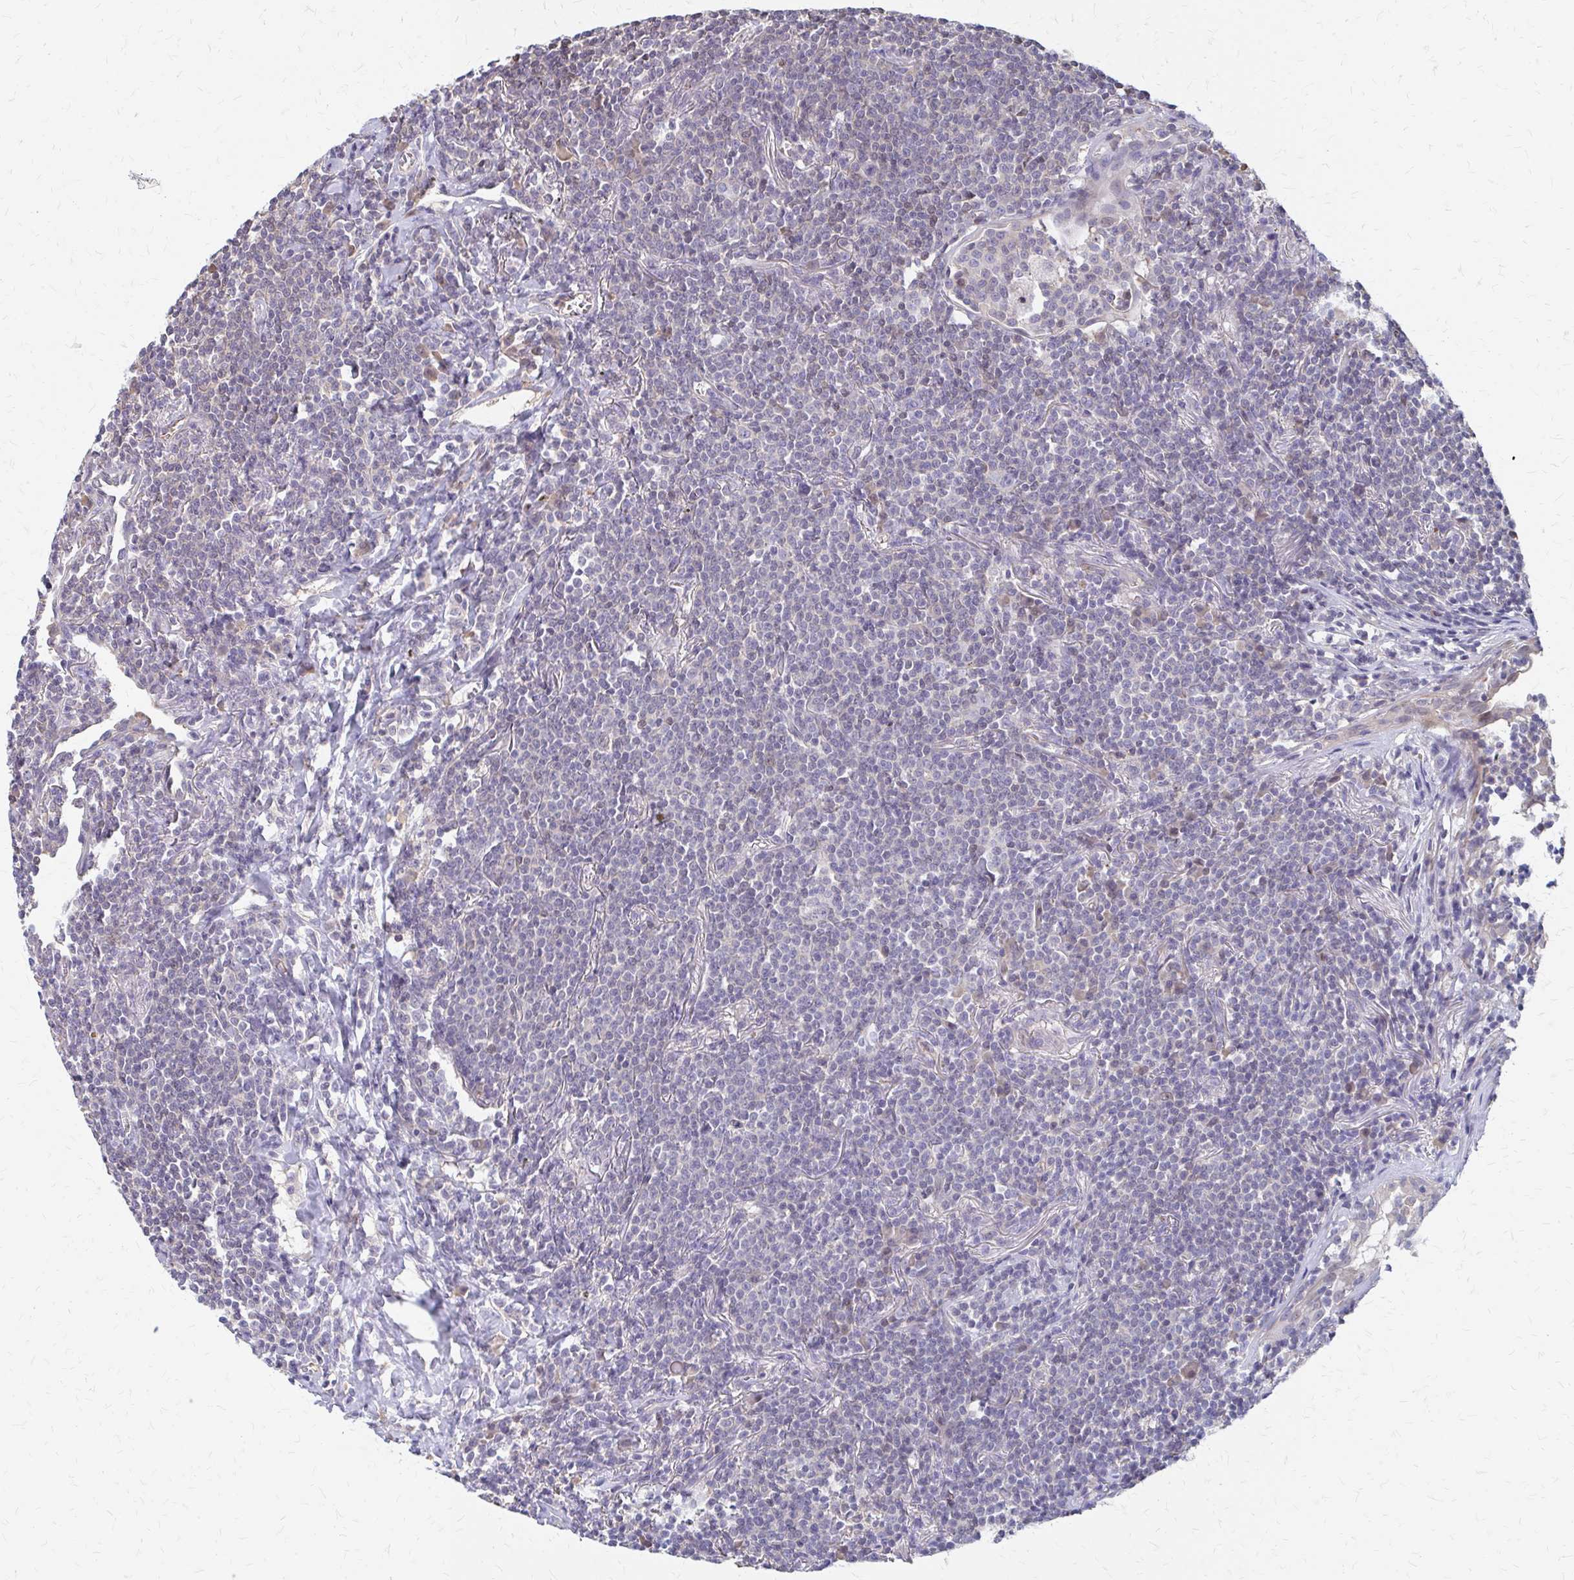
{"staining": {"intensity": "negative", "quantity": "none", "location": "none"}, "tissue": "lymphoma", "cell_type": "Tumor cells", "image_type": "cancer", "snomed": [{"axis": "morphology", "description": "Malignant lymphoma, non-Hodgkin's type, Low grade"}, {"axis": "topography", "description": "Lung"}], "caption": "DAB immunohistochemical staining of malignant lymphoma, non-Hodgkin's type (low-grade) demonstrates no significant positivity in tumor cells.", "gene": "IFI44L", "patient": {"sex": "female", "age": 71}}